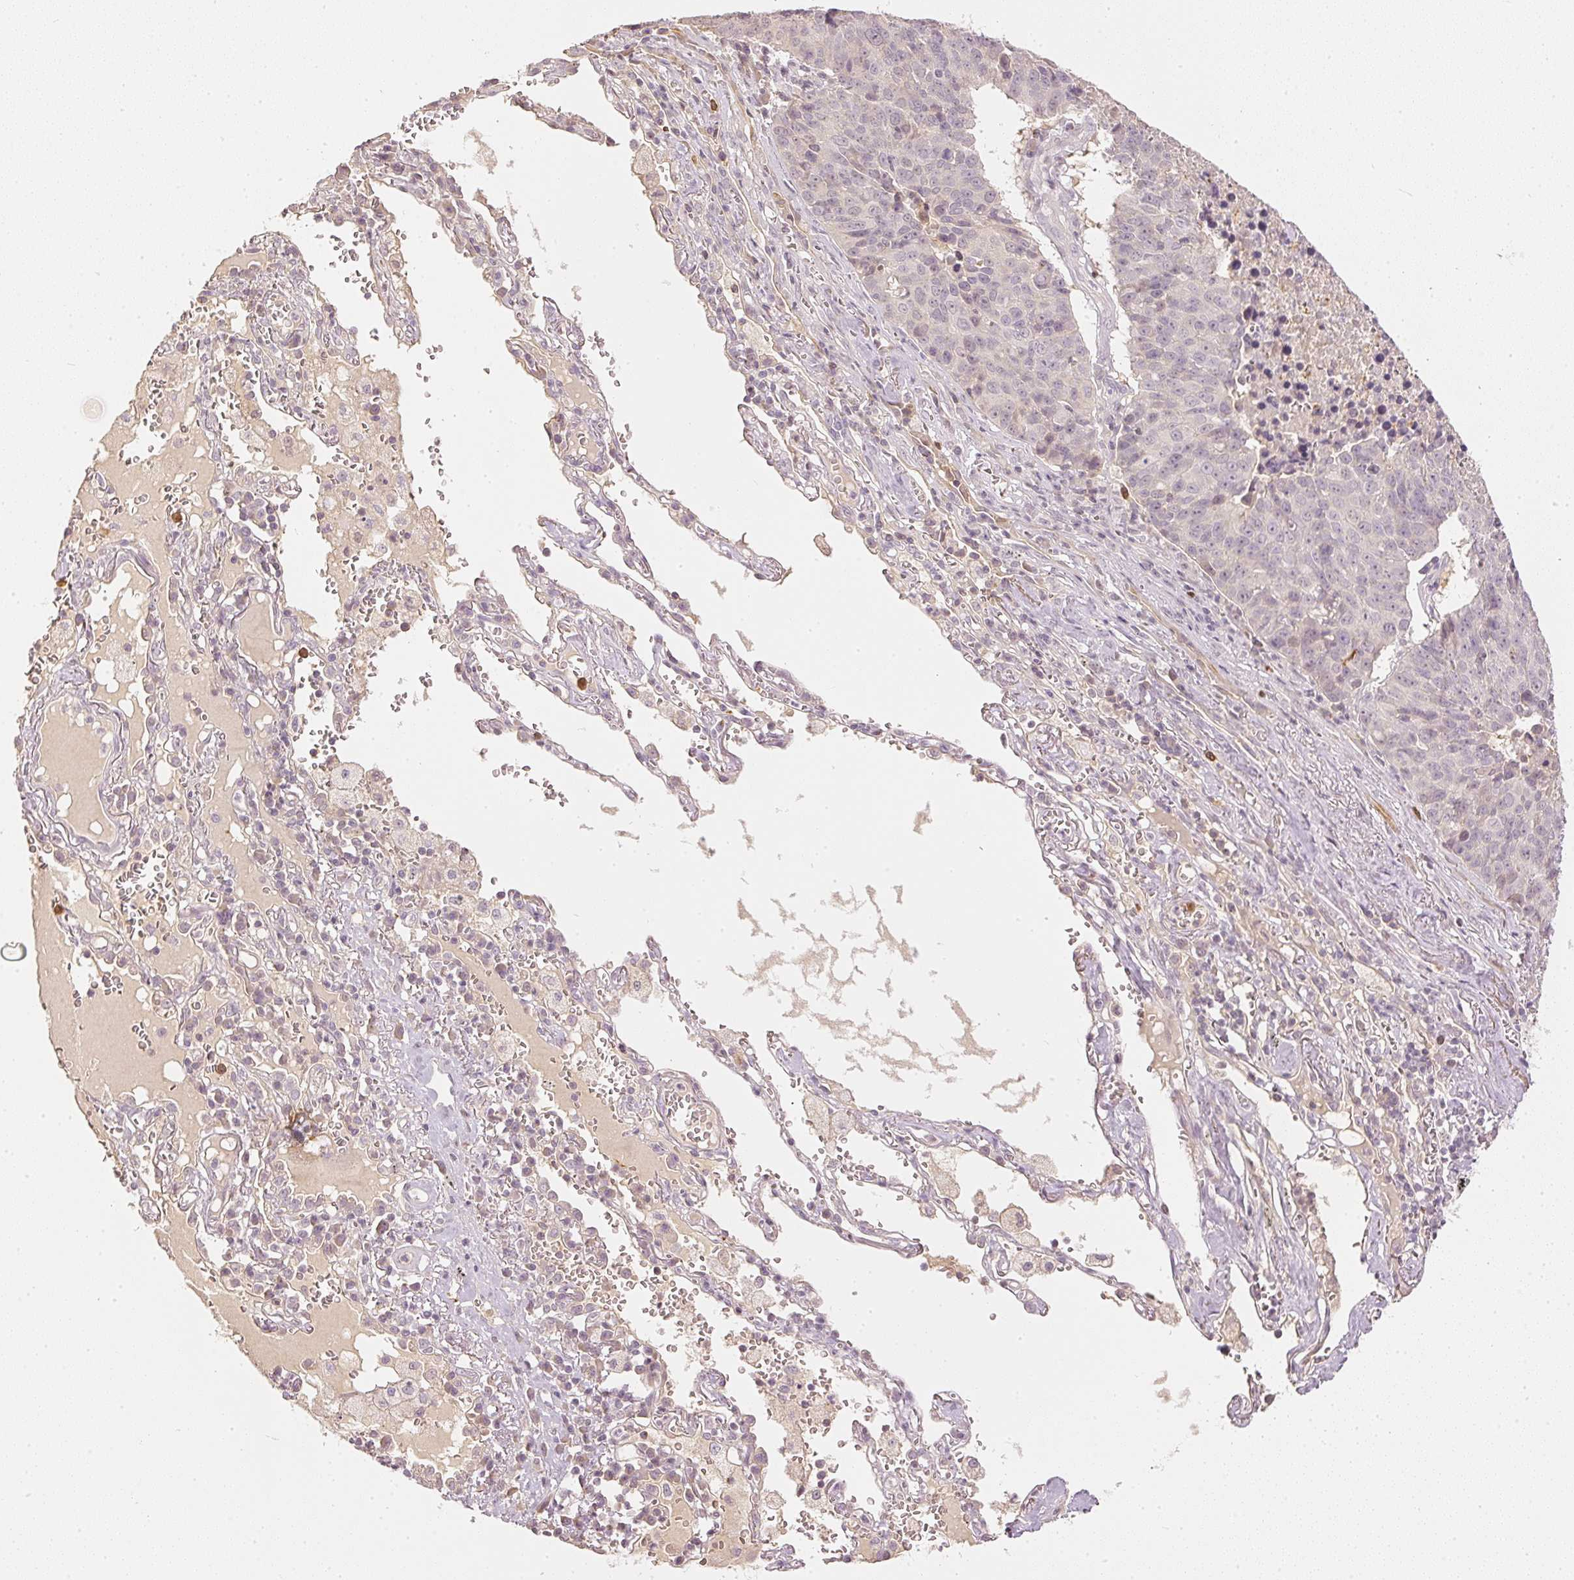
{"staining": {"intensity": "negative", "quantity": "none", "location": "none"}, "tissue": "lung cancer", "cell_type": "Tumor cells", "image_type": "cancer", "snomed": [{"axis": "morphology", "description": "Squamous cell carcinoma, NOS"}, {"axis": "topography", "description": "Lung"}], "caption": "Tumor cells show no significant protein staining in squamous cell carcinoma (lung).", "gene": "GZMA", "patient": {"sex": "female", "age": 66}}